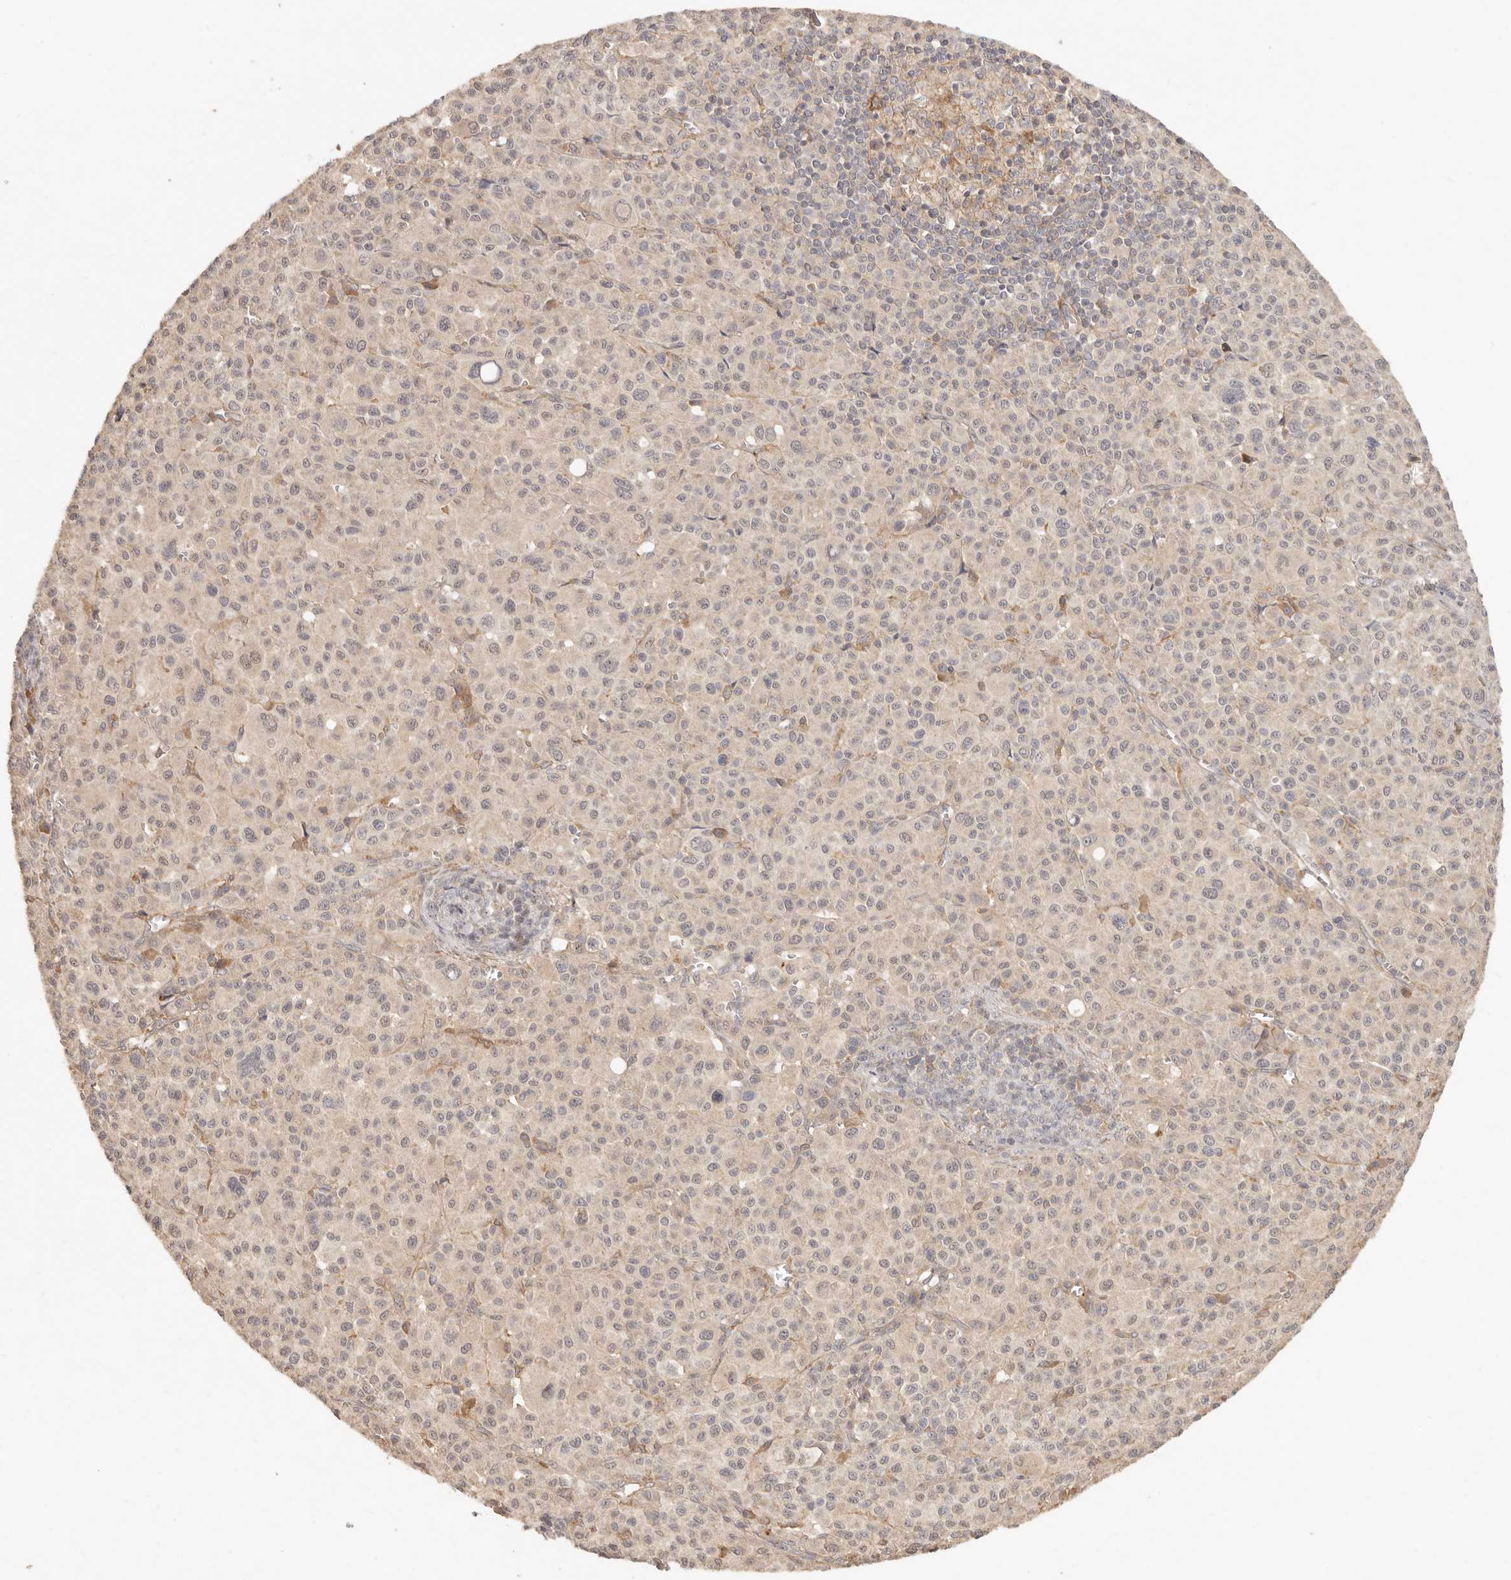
{"staining": {"intensity": "negative", "quantity": "none", "location": "none"}, "tissue": "melanoma", "cell_type": "Tumor cells", "image_type": "cancer", "snomed": [{"axis": "morphology", "description": "Malignant melanoma, Metastatic site"}, {"axis": "topography", "description": "Skin"}], "caption": "Tumor cells are negative for brown protein staining in melanoma.", "gene": "VIPR1", "patient": {"sex": "female", "age": 74}}